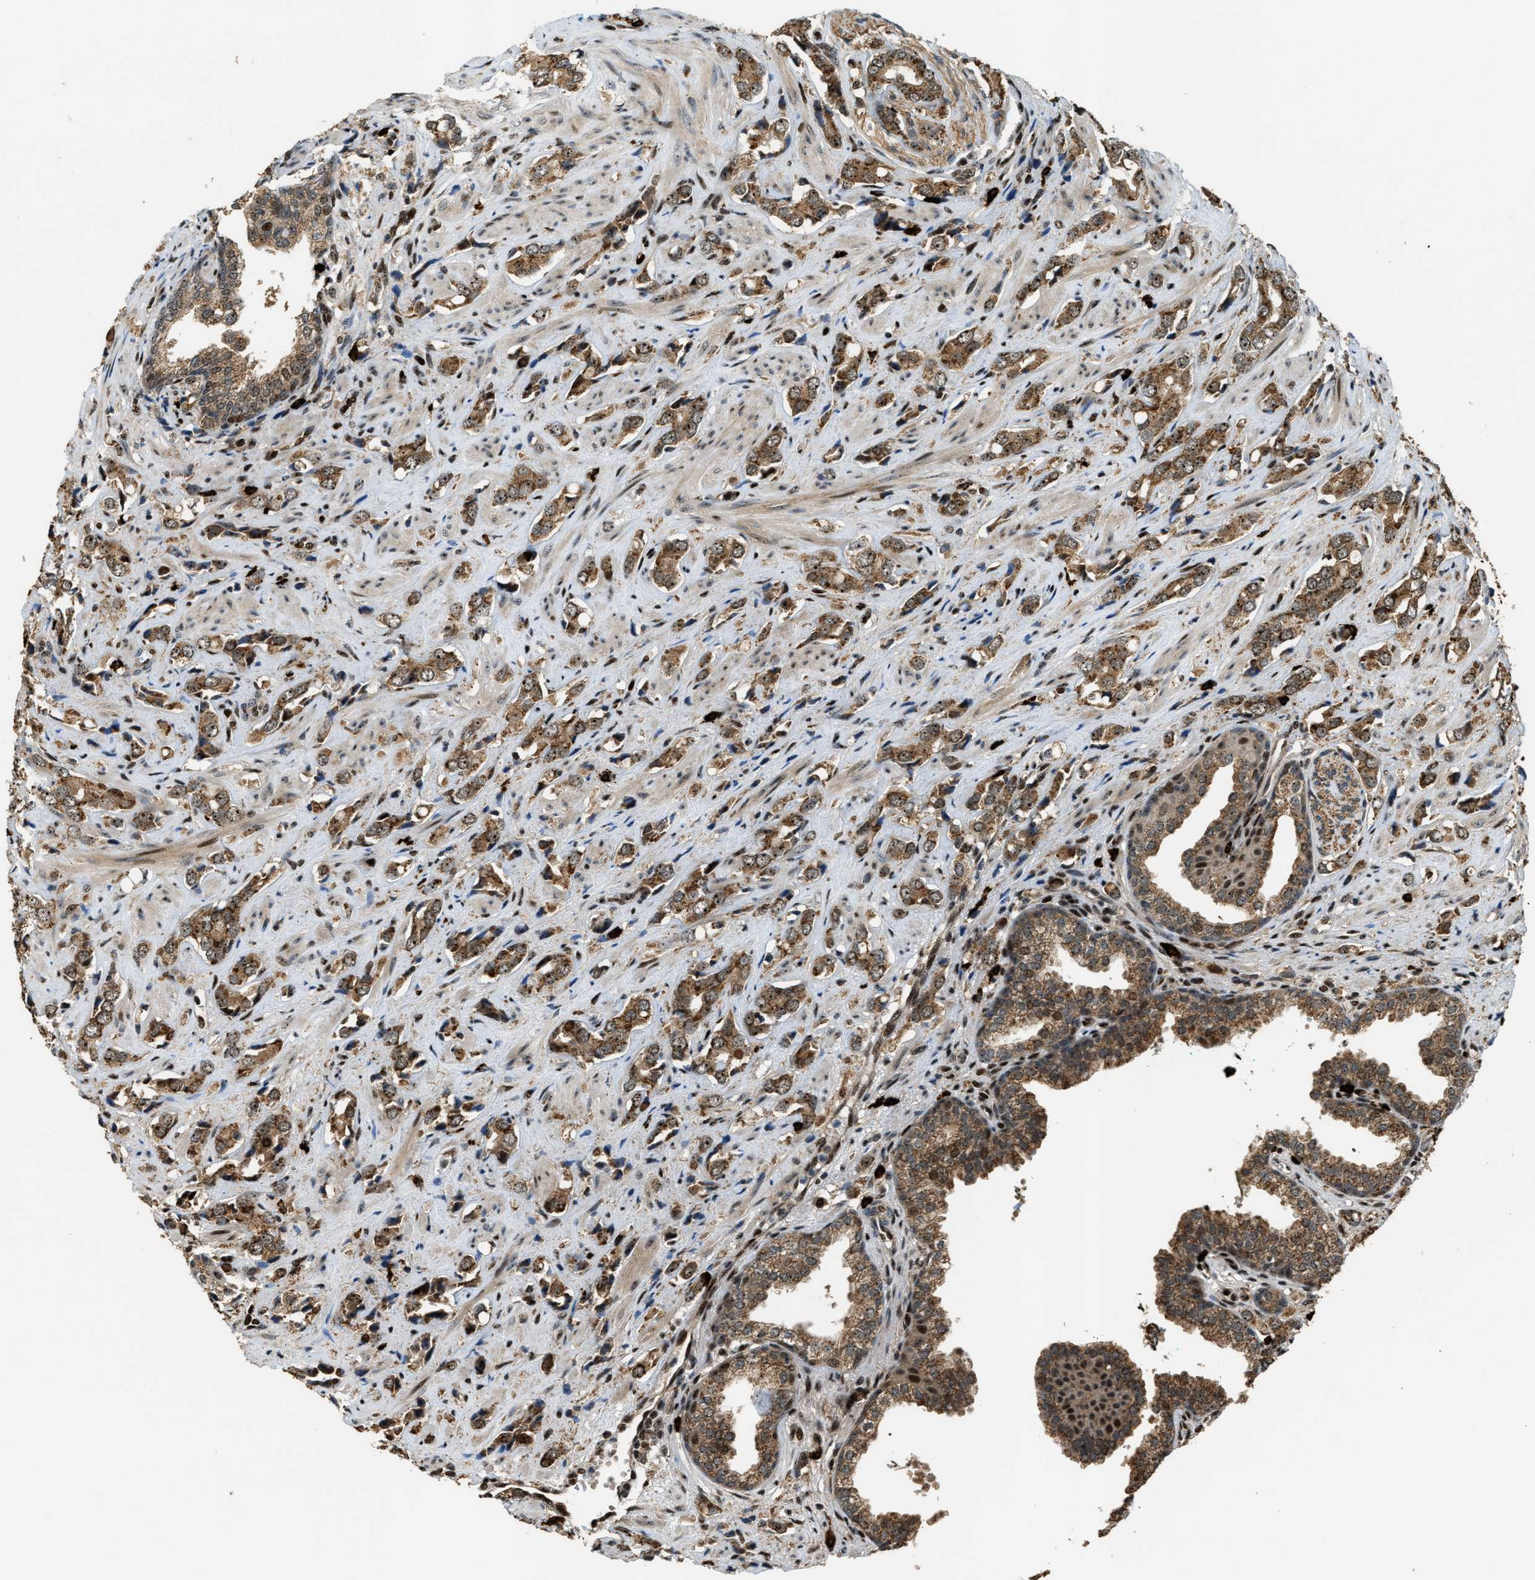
{"staining": {"intensity": "moderate", "quantity": ">75%", "location": "cytoplasmic/membranous,nuclear"}, "tissue": "prostate cancer", "cell_type": "Tumor cells", "image_type": "cancer", "snomed": [{"axis": "morphology", "description": "Adenocarcinoma, High grade"}, {"axis": "topography", "description": "Prostate"}], "caption": "Protein staining by immunohistochemistry shows moderate cytoplasmic/membranous and nuclear positivity in approximately >75% of tumor cells in adenocarcinoma (high-grade) (prostate).", "gene": "ZNF687", "patient": {"sex": "male", "age": 52}}